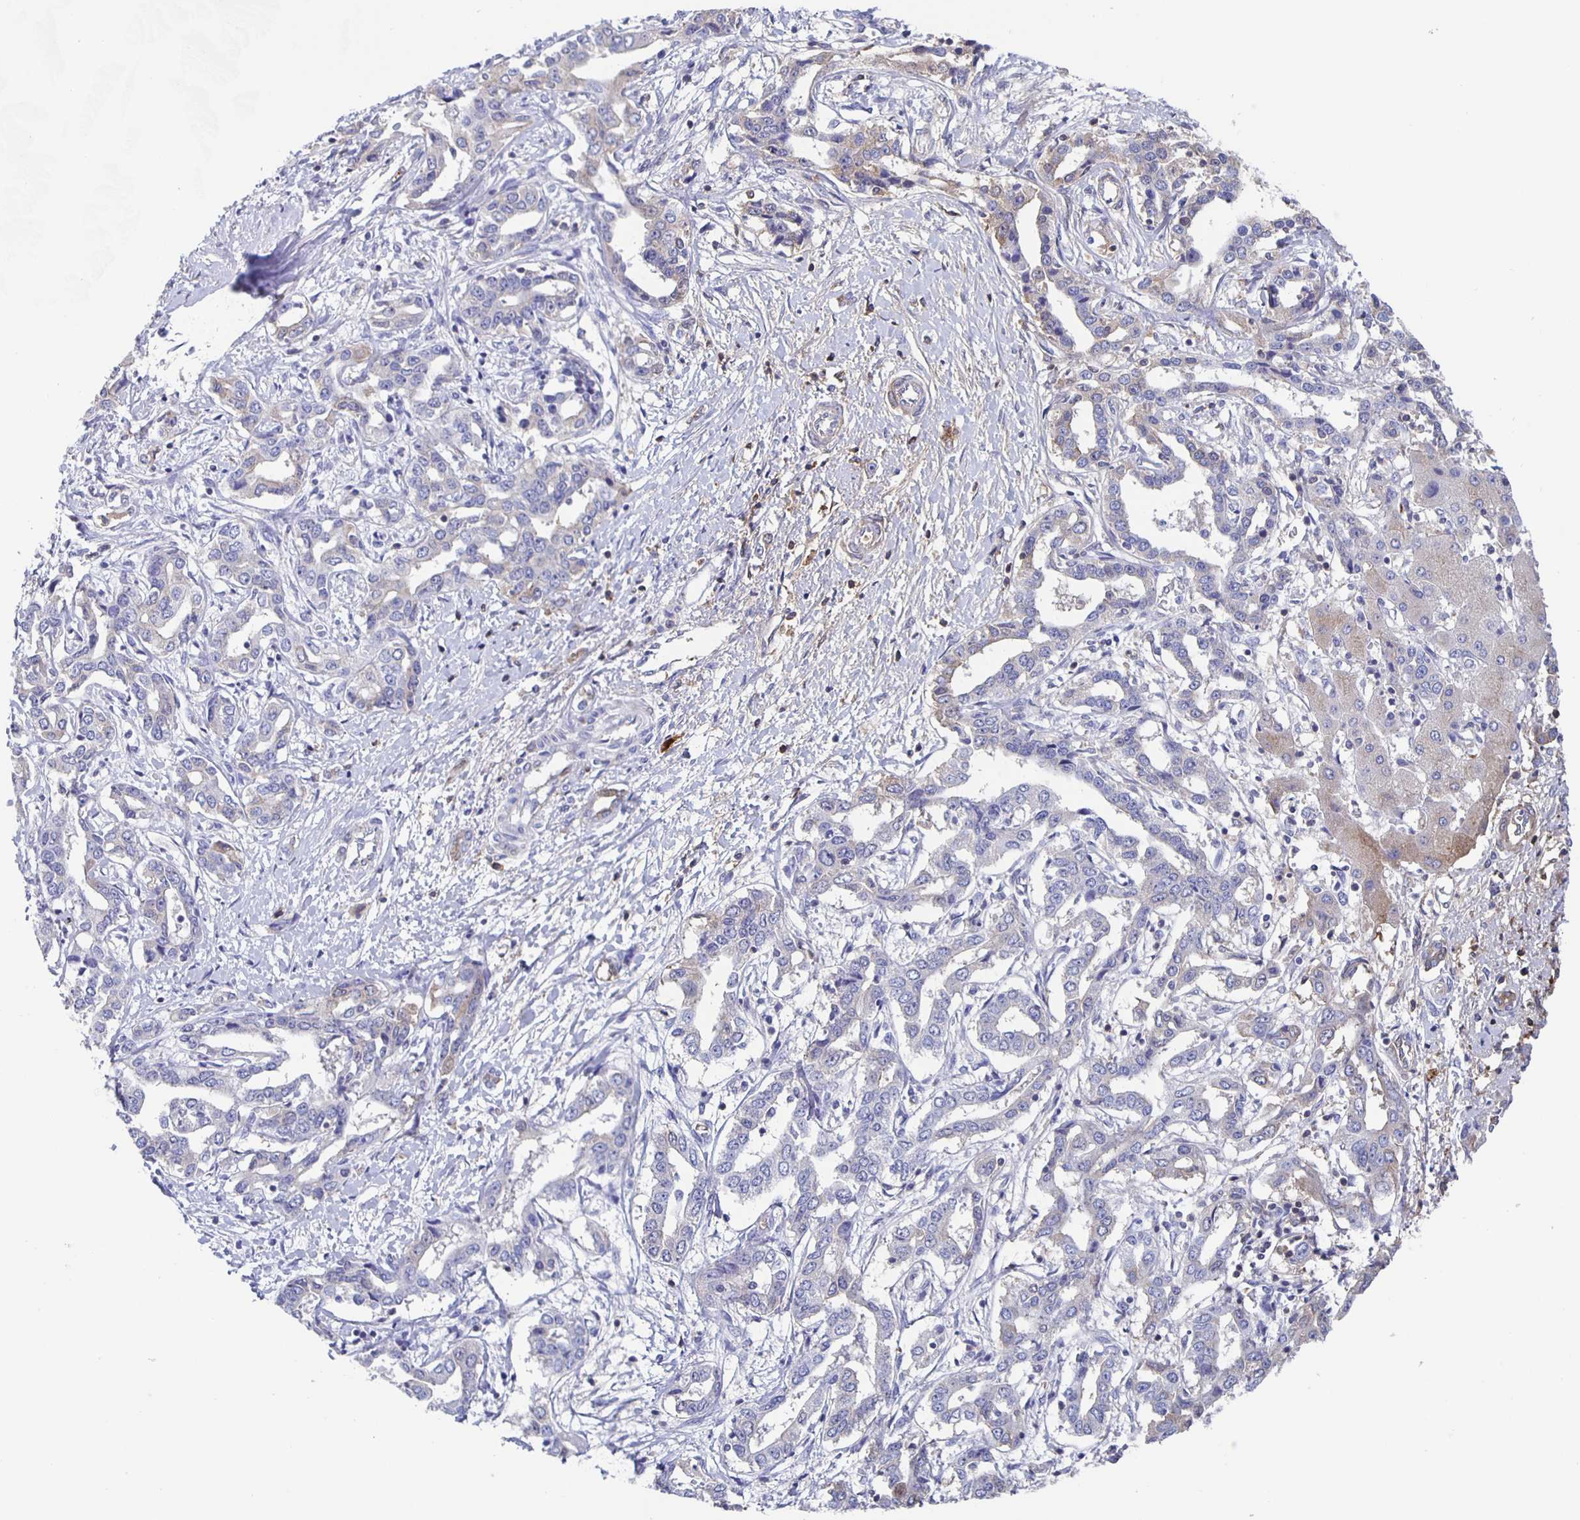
{"staining": {"intensity": "negative", "quantity": "none", "location": "none"}, "tissue": "liver cancer", "cell_type": "Tumor cells", "image_type": "cancer", "snomed": [{"axis": "morphology", "description": "Cholangiocarcinoma"}, {"axis": "topography", "description": "Liver"}], "caption": "Immunohistochemistry of human liver cholangiocarcinoma reveals no staining in tumor cells.", "gene": "FGA", "patient": {"sex": "male", "age": 59}}